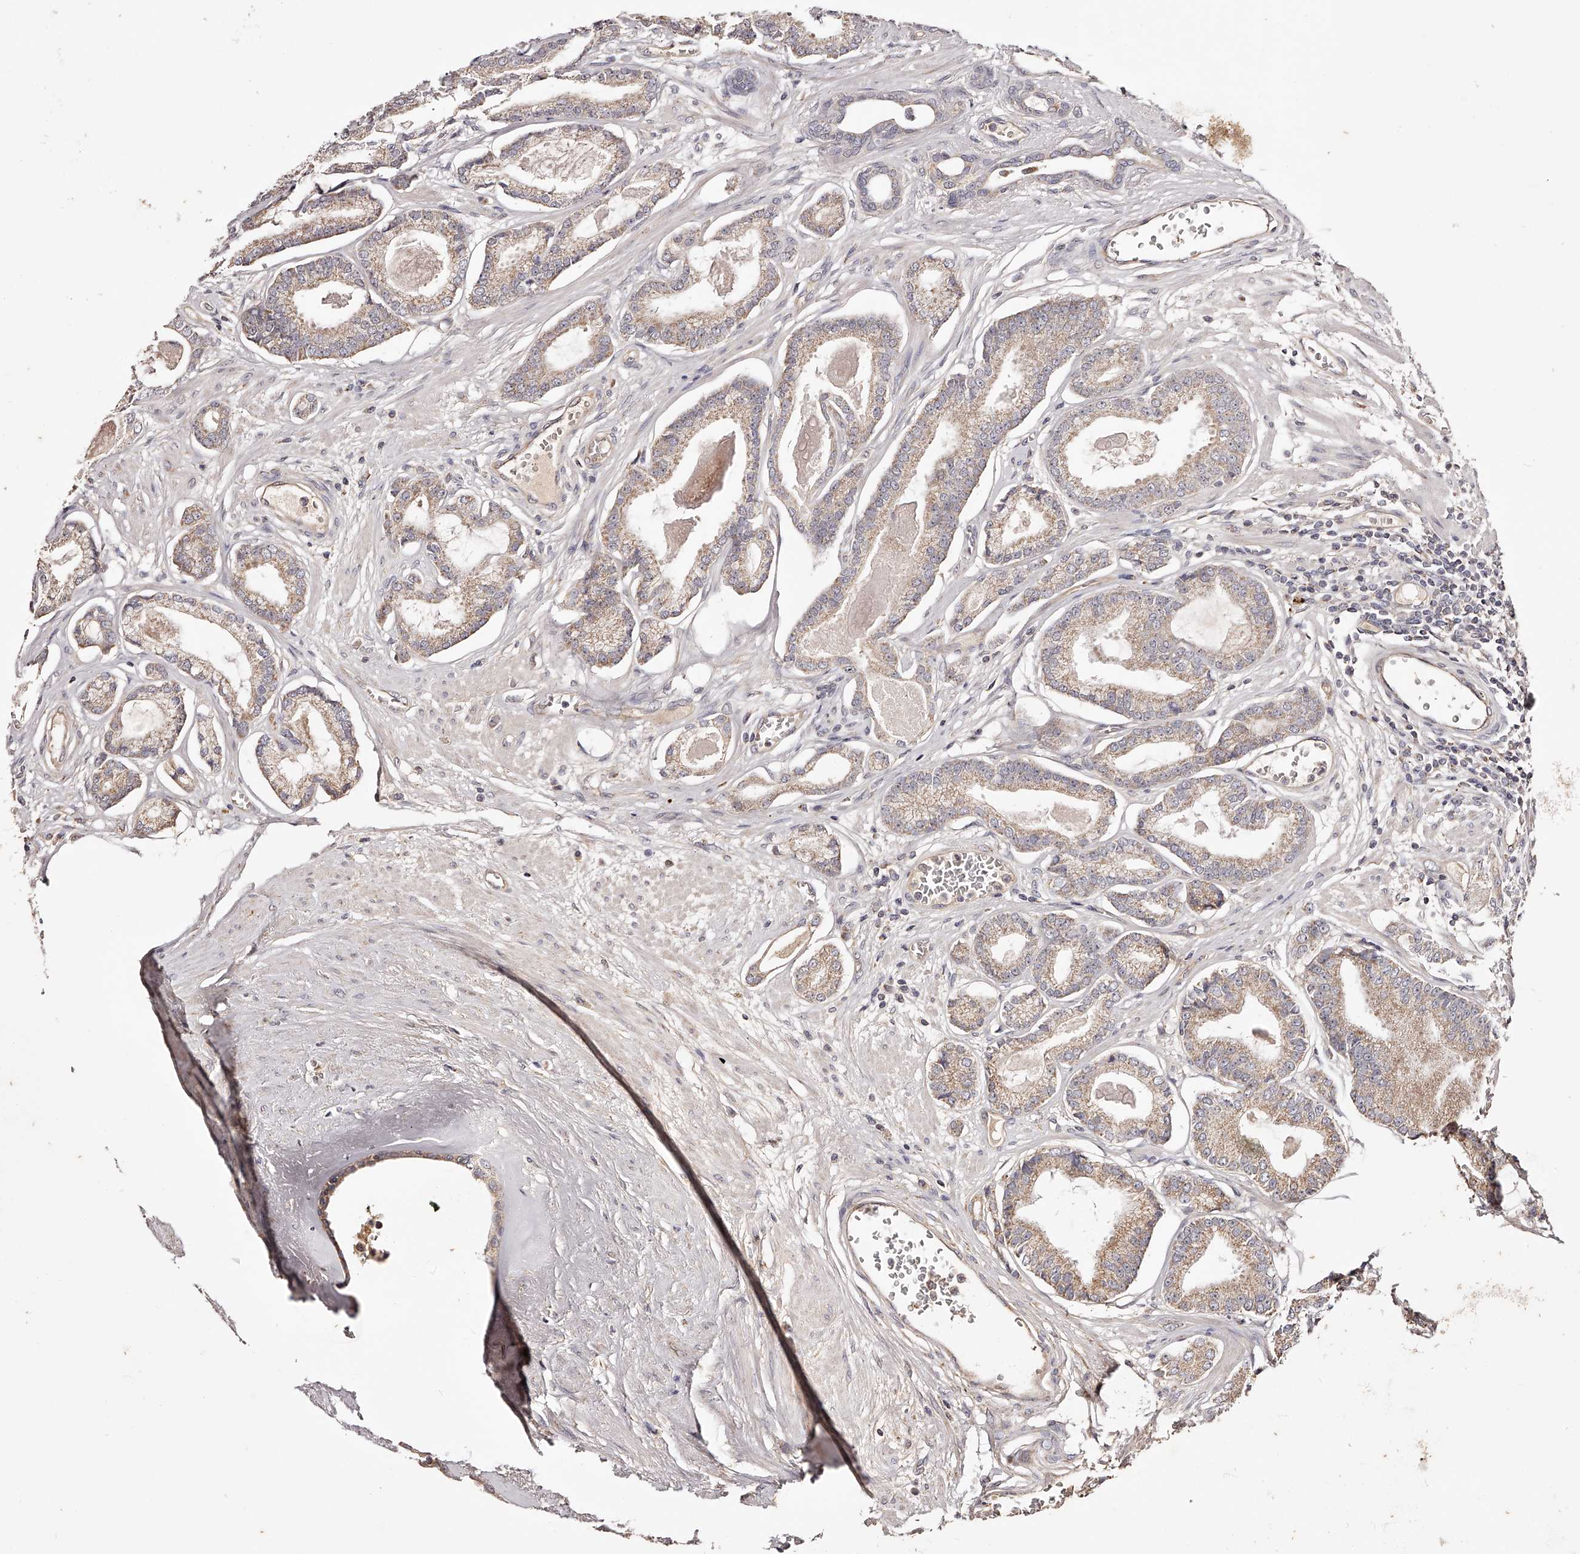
{"staining": {"intensity": "weak", "quantity": ">75%", "location": "cytoplasmic/membranous"}, "tissue": "prostate cancer", "cell_type": "Tumor cells", "image_type": "cancer", "snomed": [{"axis": "morphology", "description": "Adenocarcinoma, Low grade"}, {"axis": "topography", "description": "Prostate"}], "caption": "Immunohistochemistry (IHC) histopathology image of neoplastic tissue: prostate cancer stained using immunohistochemistry (IHC) displays low levels of weak protein expression localized specifically in the cytoplasmic/membranous of tumor cells, appearing as a cytoplasmic/membranous brown color.", "gene": "USP21", "patient": {"sex": "male", "age": 60}}